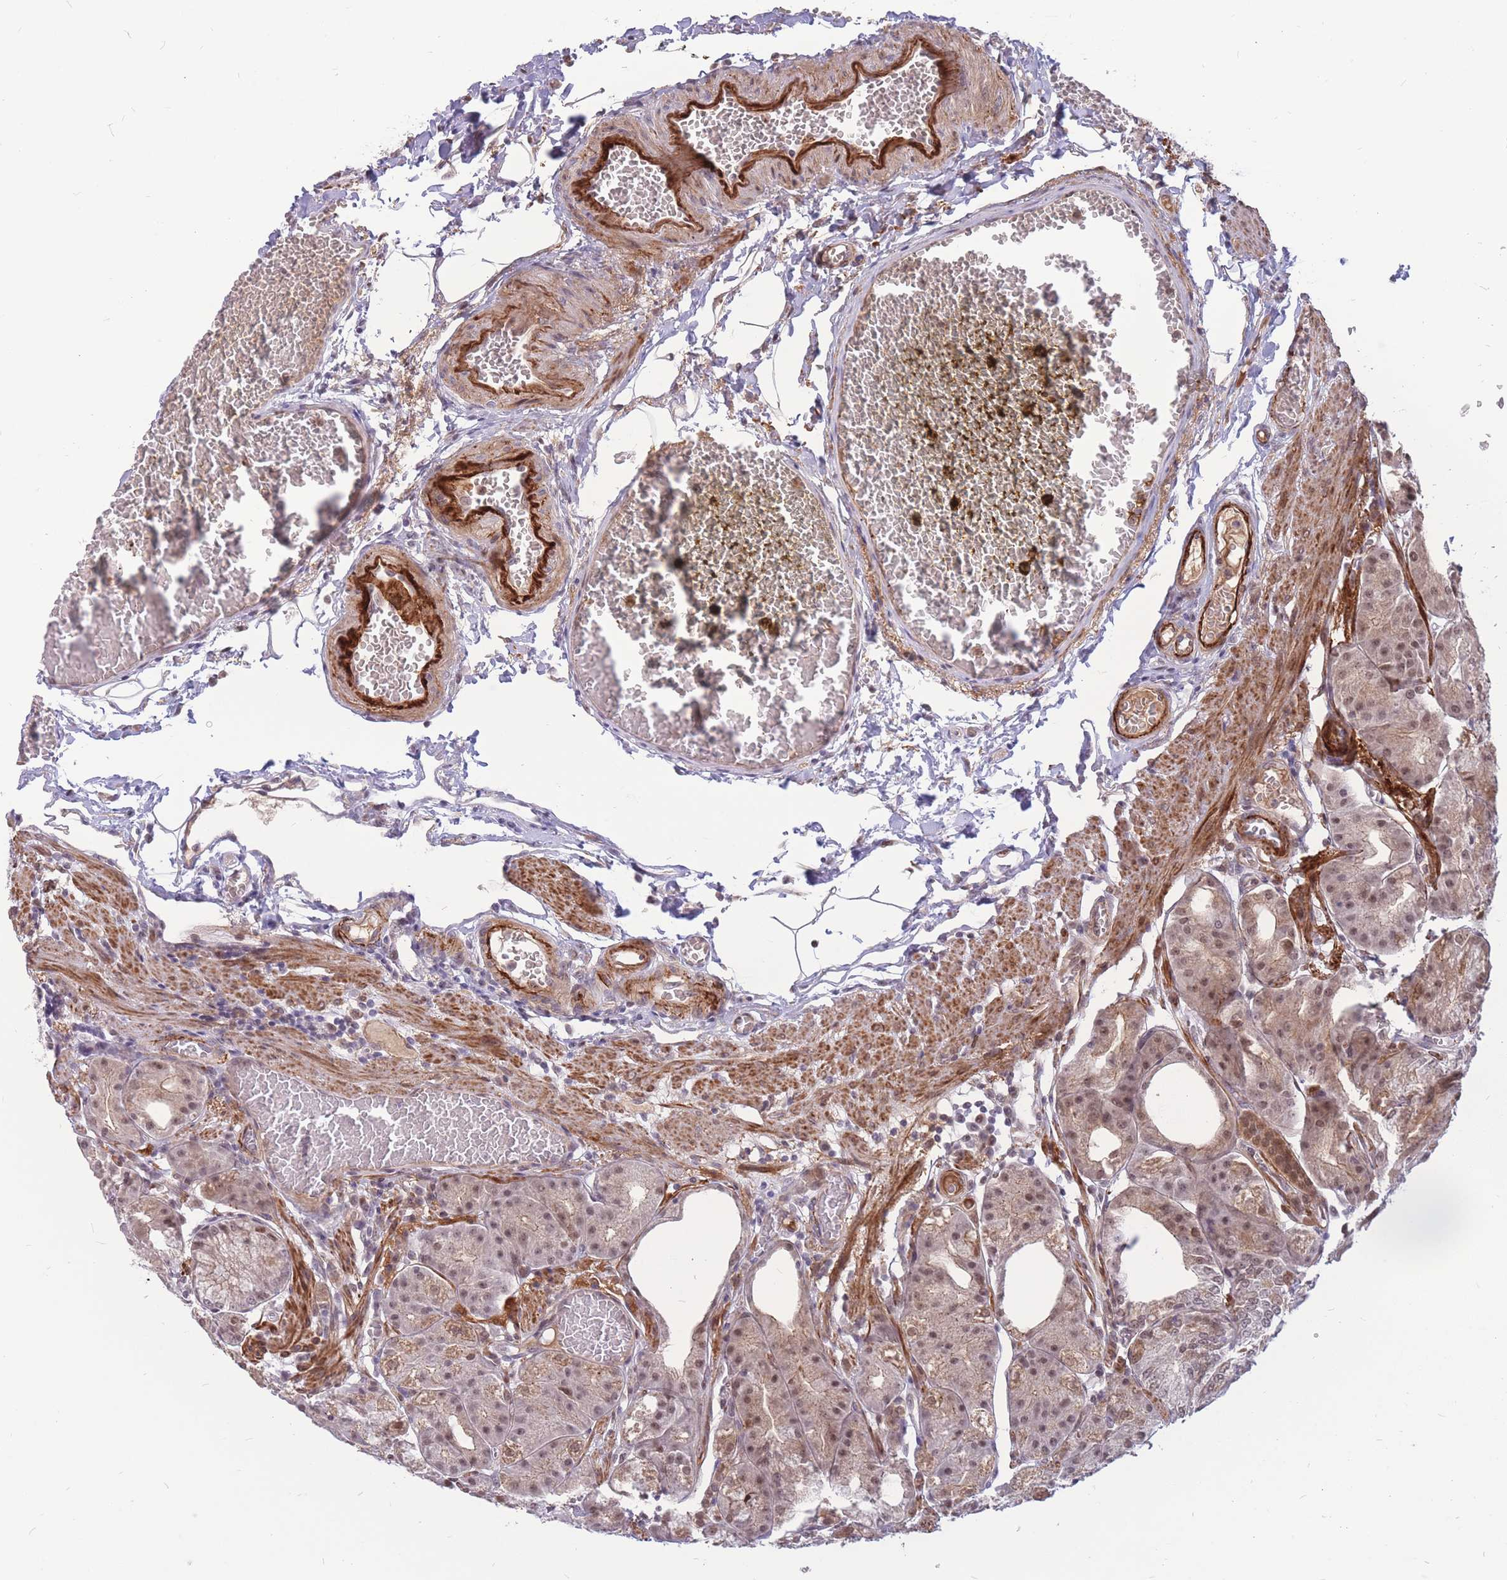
{"staining": {"intensity": "moderate", "quantity": "25%-75%", "location": "cytoplasmic/membranous,nuclear"}, "tissue": "stomach", "cell_type": "Glandular cells", "image_type": "normal", "snomed": [{"axis": "morphology", "description": "Normal tissue, NOS"}, {"axis": "topography", "description": "Stomach, upper"}, {"axis": "topography", "description": "Stomach, lower"}], "caption": "Normal stomach was stained to show a protein in brown. There is medium levels of moderate cytoplasmic/membranous,nuclear staining in about 25%-75% of glandular cells.", "gene": "ADD2", "patient": {"sex": "male", "age": 71}}